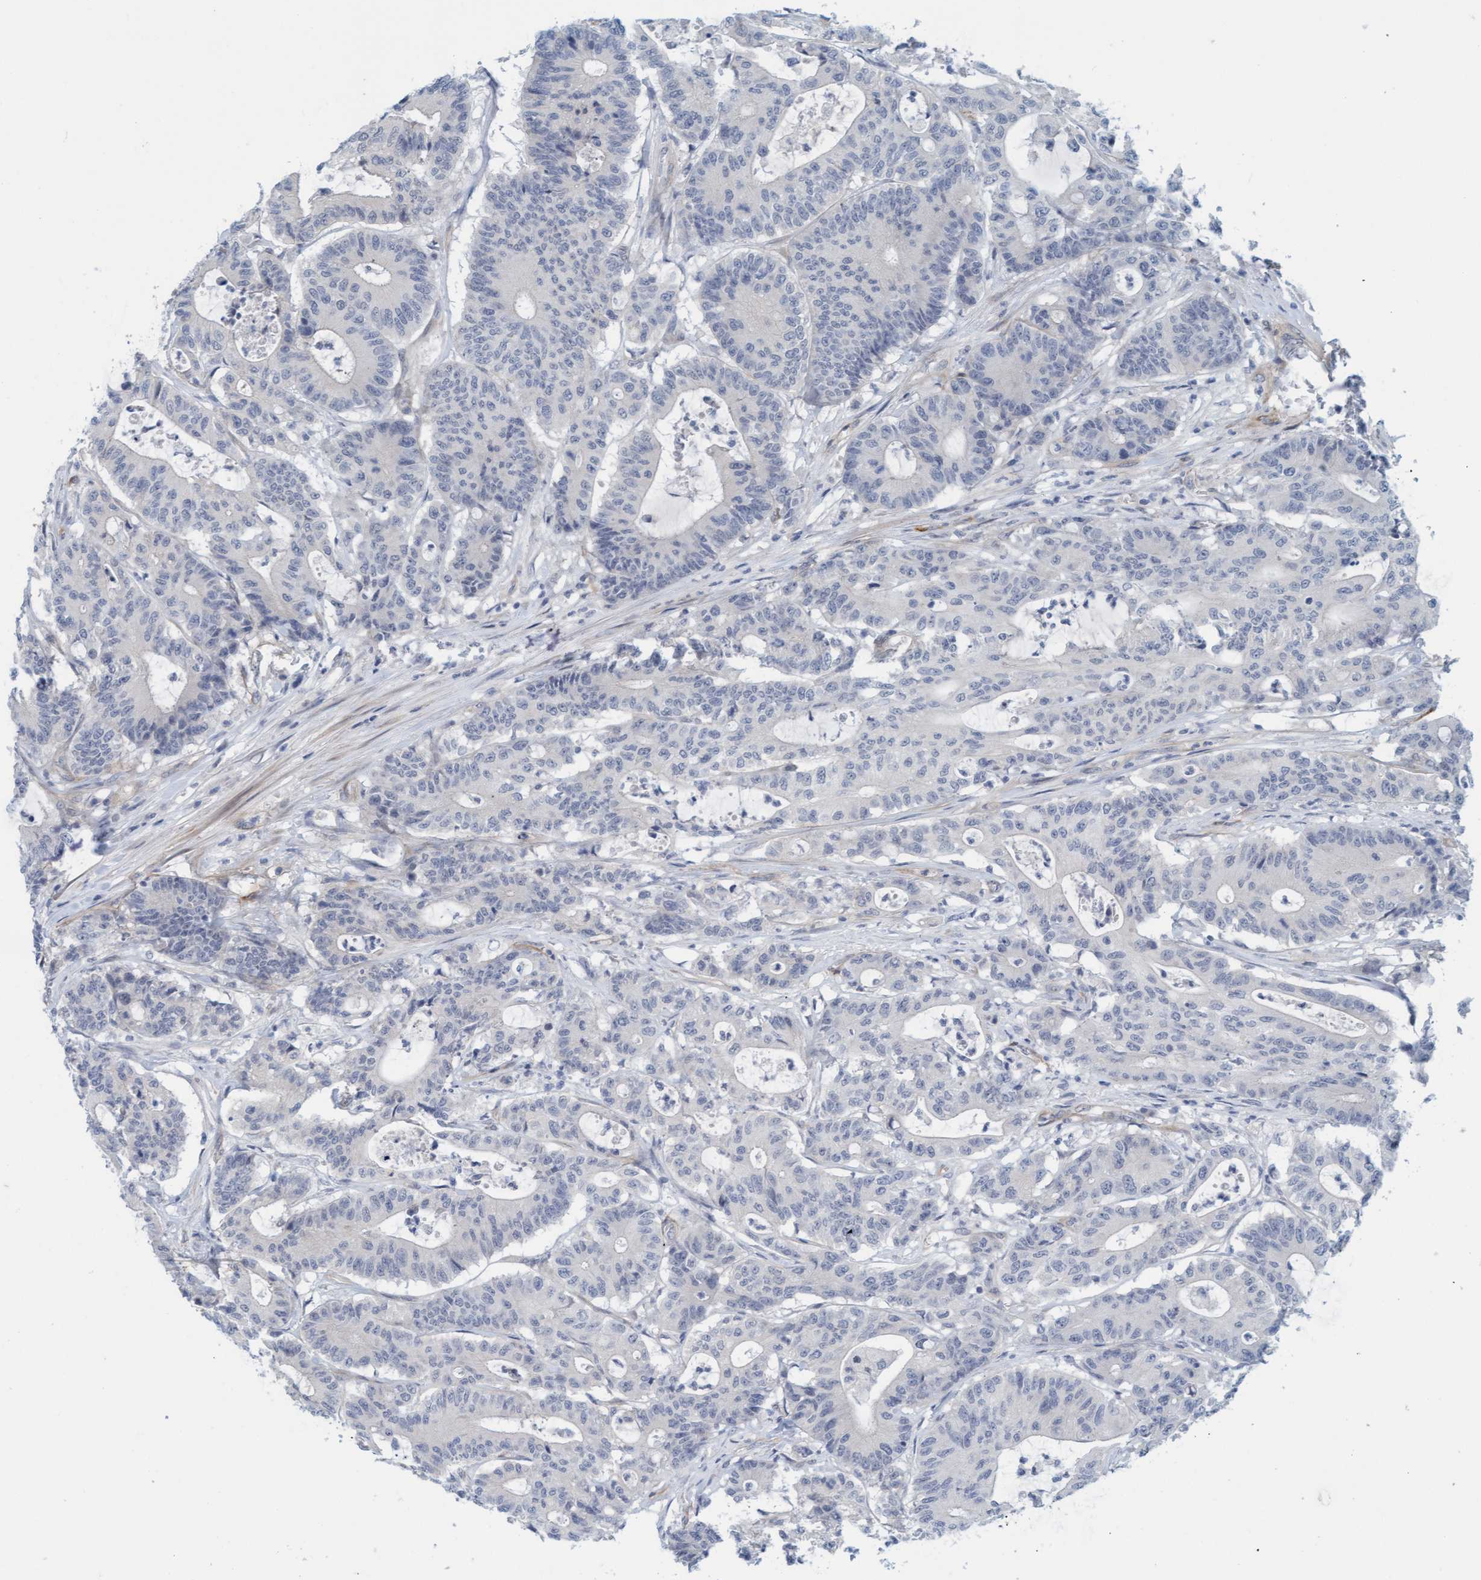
{"staining": {"intensity": "negative", "quantity": "none", "location": "none"}, "tissue": "colorectal cancer", "cell_type": "Tumor cells", "image_type": "cancer", "snomed": [{"axis": "morphology", "description": "Adenocarcinoma, NOS"}, {"axis": "topography", "description": "Colon"}], "caption": "DAB immunohistochemical staining of adenocarcinoma (colorectal) displays no significant expression in tumor cells. (DAB (3,3'-diaminobenzidine) IHC visualized using brightfield microscopy, high magnification).", "gene": "TSTD2", "patient": {"sex": "female", "age": 84}}